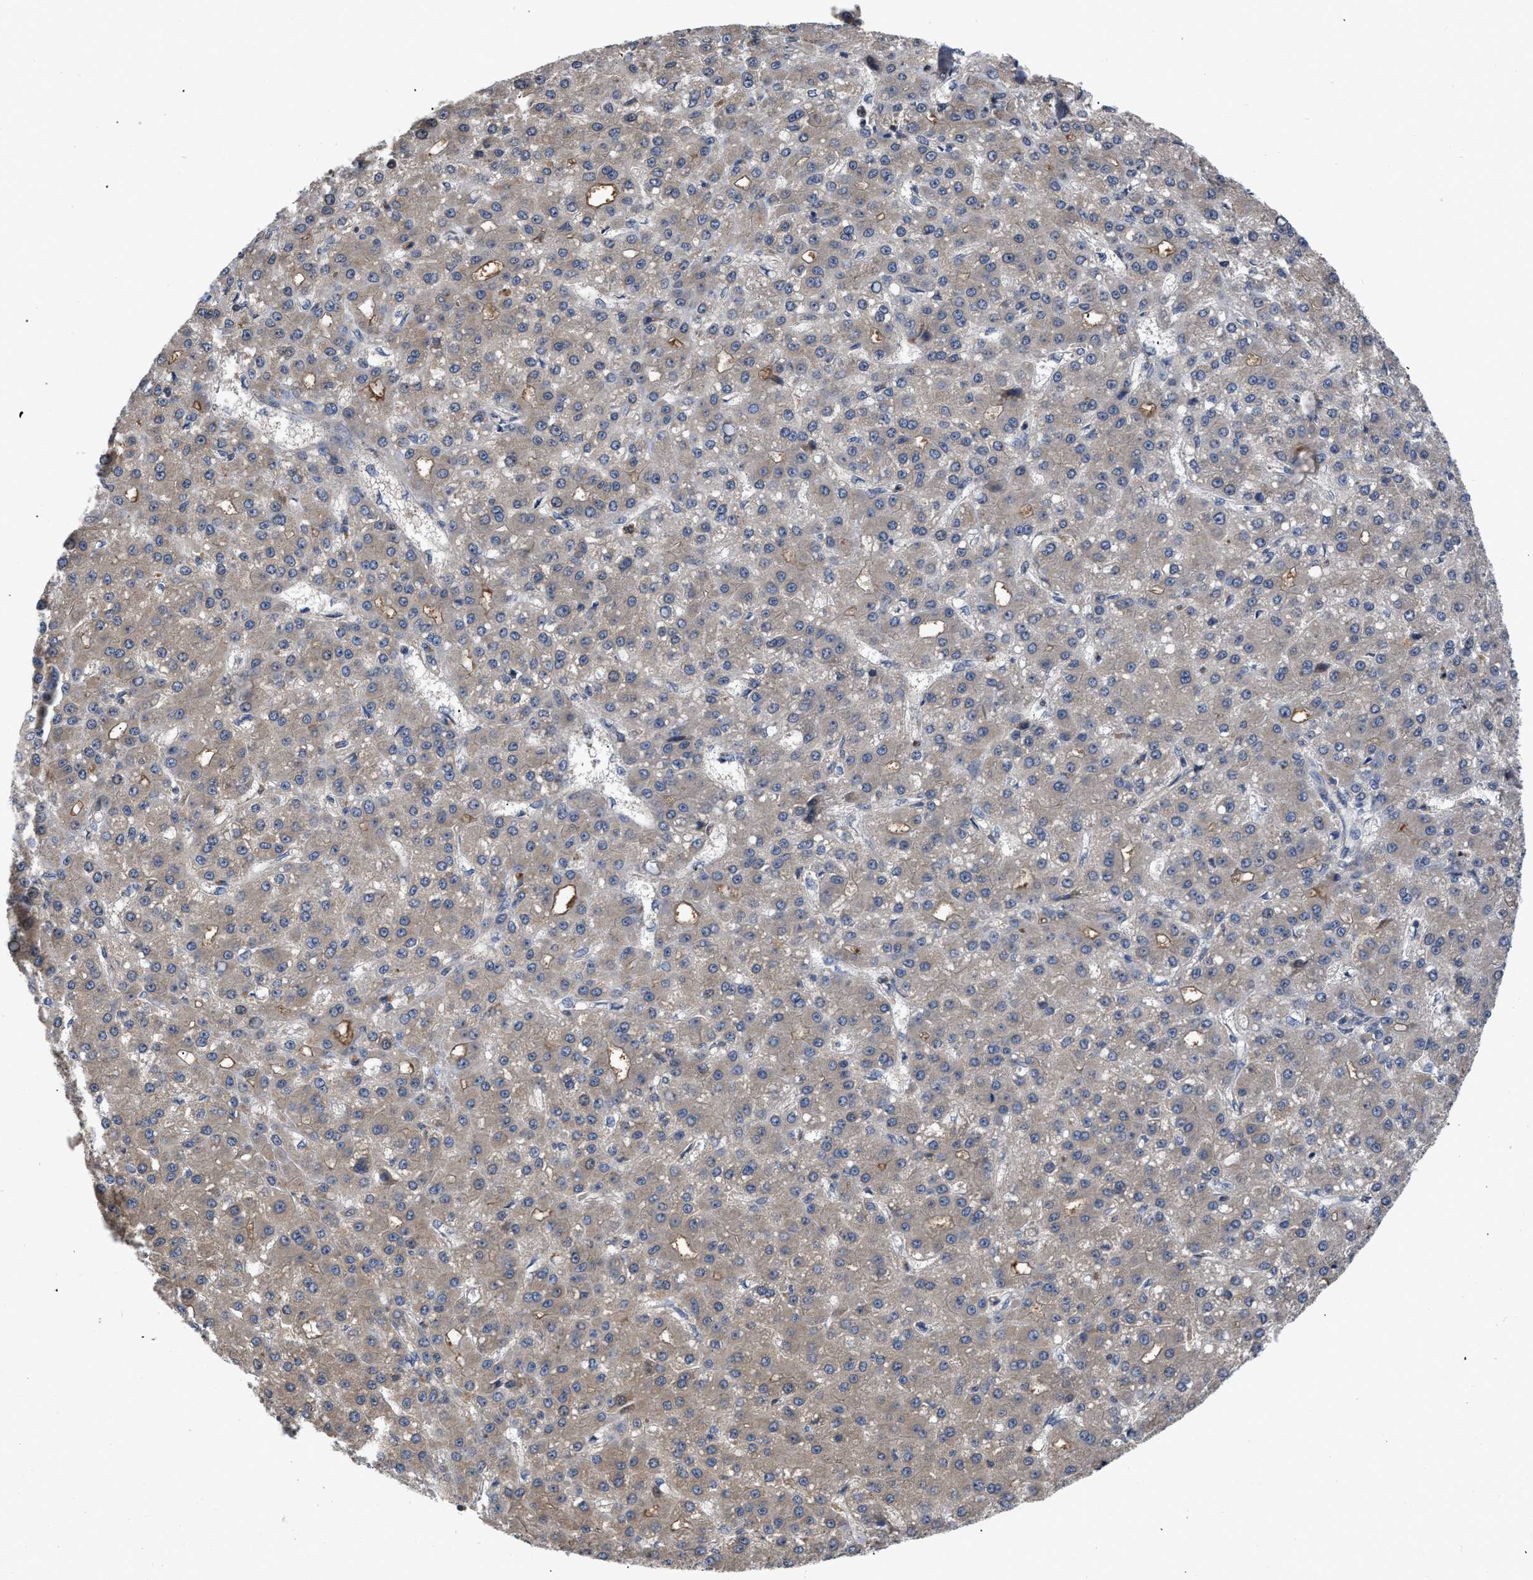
{"staining": {"intensity": "weak", "quantity": ">75%", "location": "cytoplasmic/membranous"}, "tissue": "liver cancer", "cell_type": "Tumor cells", "image_type": "cancer", "snomed": [{"axis": "morphology", "description": "Carcinoma, Hepatocellular, NOS"}, {"axis": "topography", "description": "Liver"}], "caption": "Immunohistochemical staining of hepatocellular carcinoma (liver) shows low levels of weak cytoplasmic/membranous expression in about >75% of tumor cells.", "gene": "VPS4A", "patient": {"sex": "male", "age": 67}}